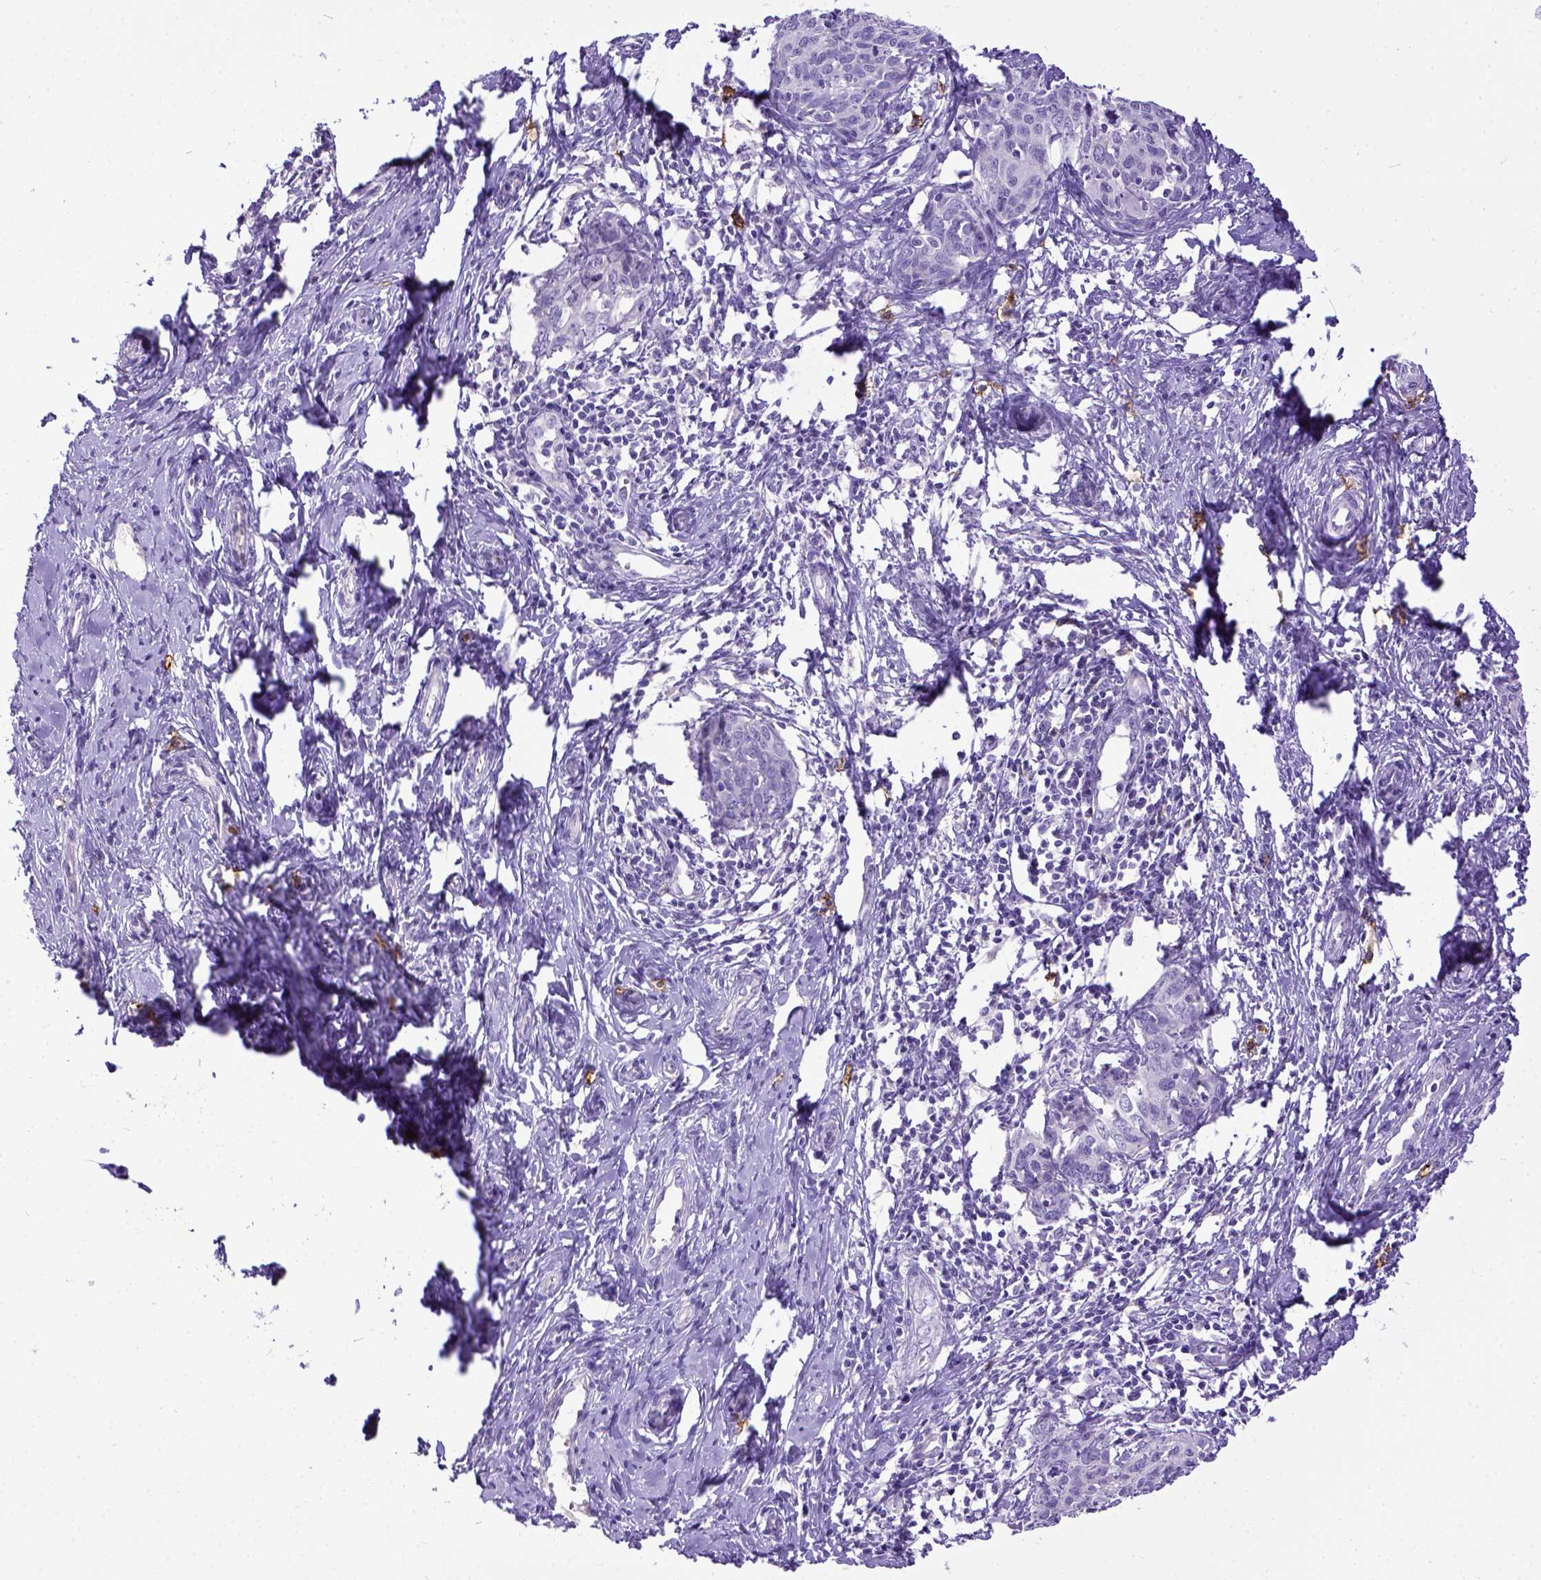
{"staining": {"intensity": "negative", "quantity": "none", "location": "none"}, "tissue": "cervical cancer", "cell_type": "Tumor cells", "image_type": "cancer", "snomed": [{"axis": "morphology", "description": "Squamous cell carcinoma, NOS"}, {"axis": "topography", "description": "Cervix"}], "caption": "Immunohistochemistry (IHC) of human squamous cell carcinoma (cervical) exhibits no positivity in tumor cells. (IHC, brightfield microscopy, high magnification).", "gene": "KIT", "patient": {"sex": "female", "age": 62}}